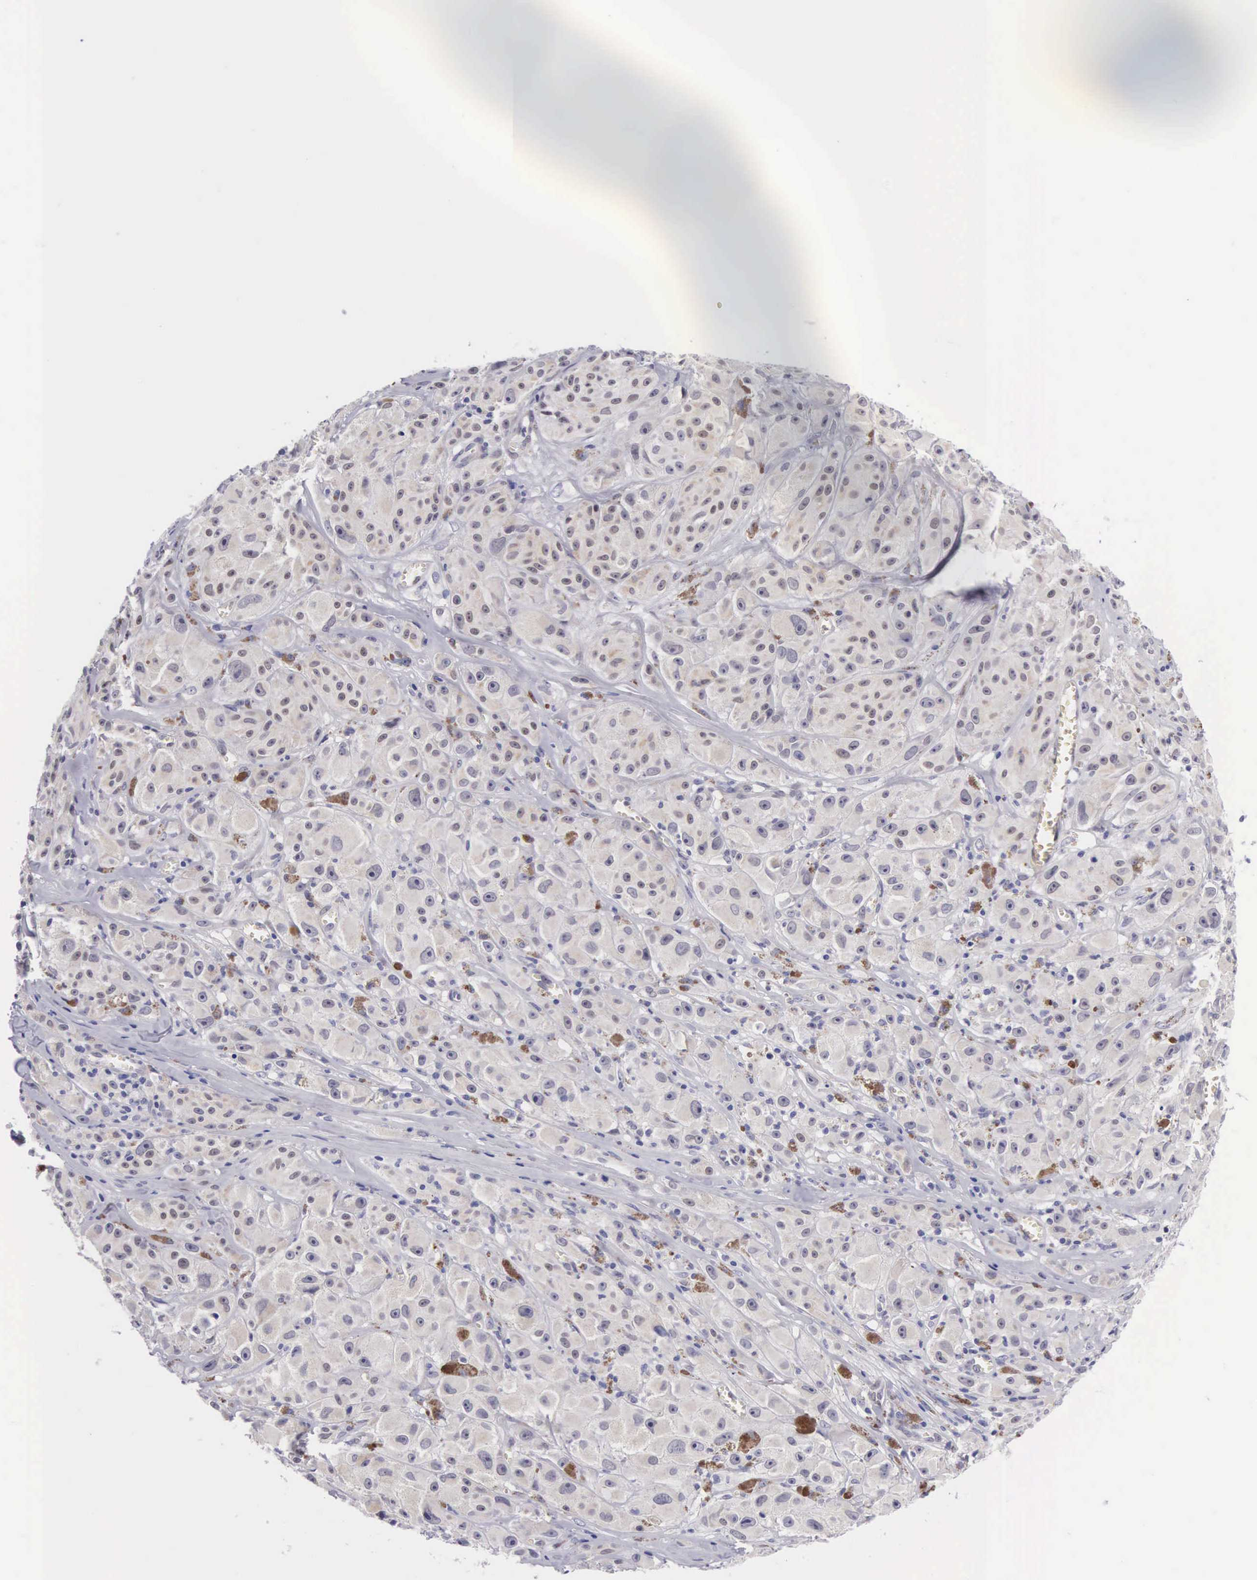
{"staining": {"intensity": "weak", "quantity": "25%-75%", "location": "cytoplasmic/membranous"}, "tissue": "melanoma", "cell_type": "Tumor cells", "image_type": "cancer", "snomed": [{"axis": "morphology", "description": "Malignant melanoma, NOS"}, {"axis": "topography", "description": "Skin"}], "caption": "Tumor cells exhibit weak cytoplasmic/membranous staining in about 25%-75% of cells in malignant melanoma.", "gene": "SOX11", "patient": {"sex": "male", "age": 56}}